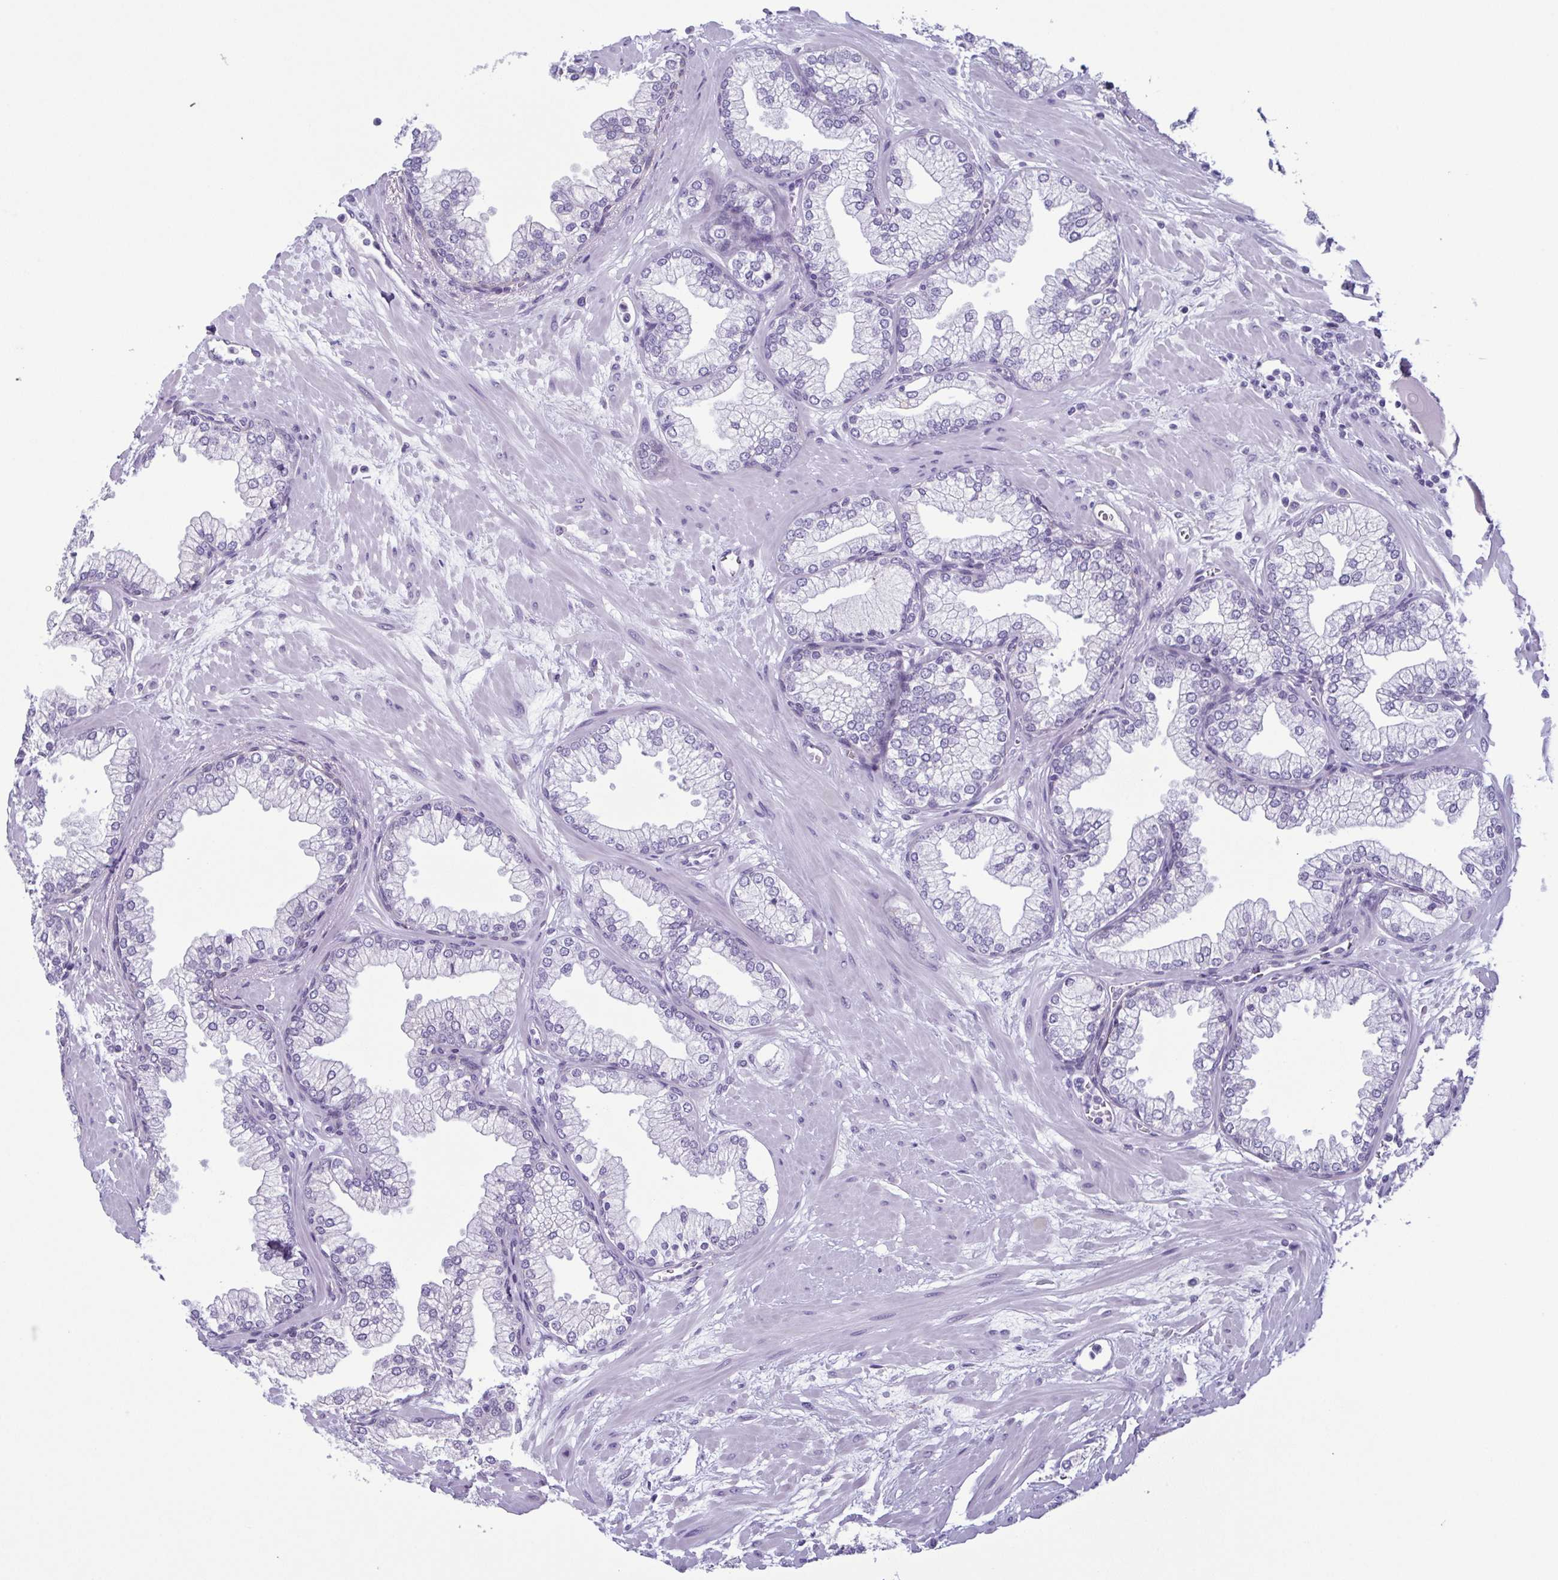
{"staining": {"intensity": "moderate", "quantity": "<25%", "location": "cytoplasmic/membranous"}, "tissue": "prostate", "cell_type": "Glandular cells", "image_type": "normal", "snomed": [{"axis": "morphology", "description": "Normal tissue, NOS"}, {"axis": "topography", "description": "Prostate"}, {"axis": "topography", "description": "Peripheral nerve tissue"}], "caption": "Unremarkable prostate was stained to show a protein in brown. There is low levels of moderate cytoplasmic/membranous positivity in about <25% of glandular cells.", "gene": "KRT10", "patient": {"sex": "male", "age": 61}}